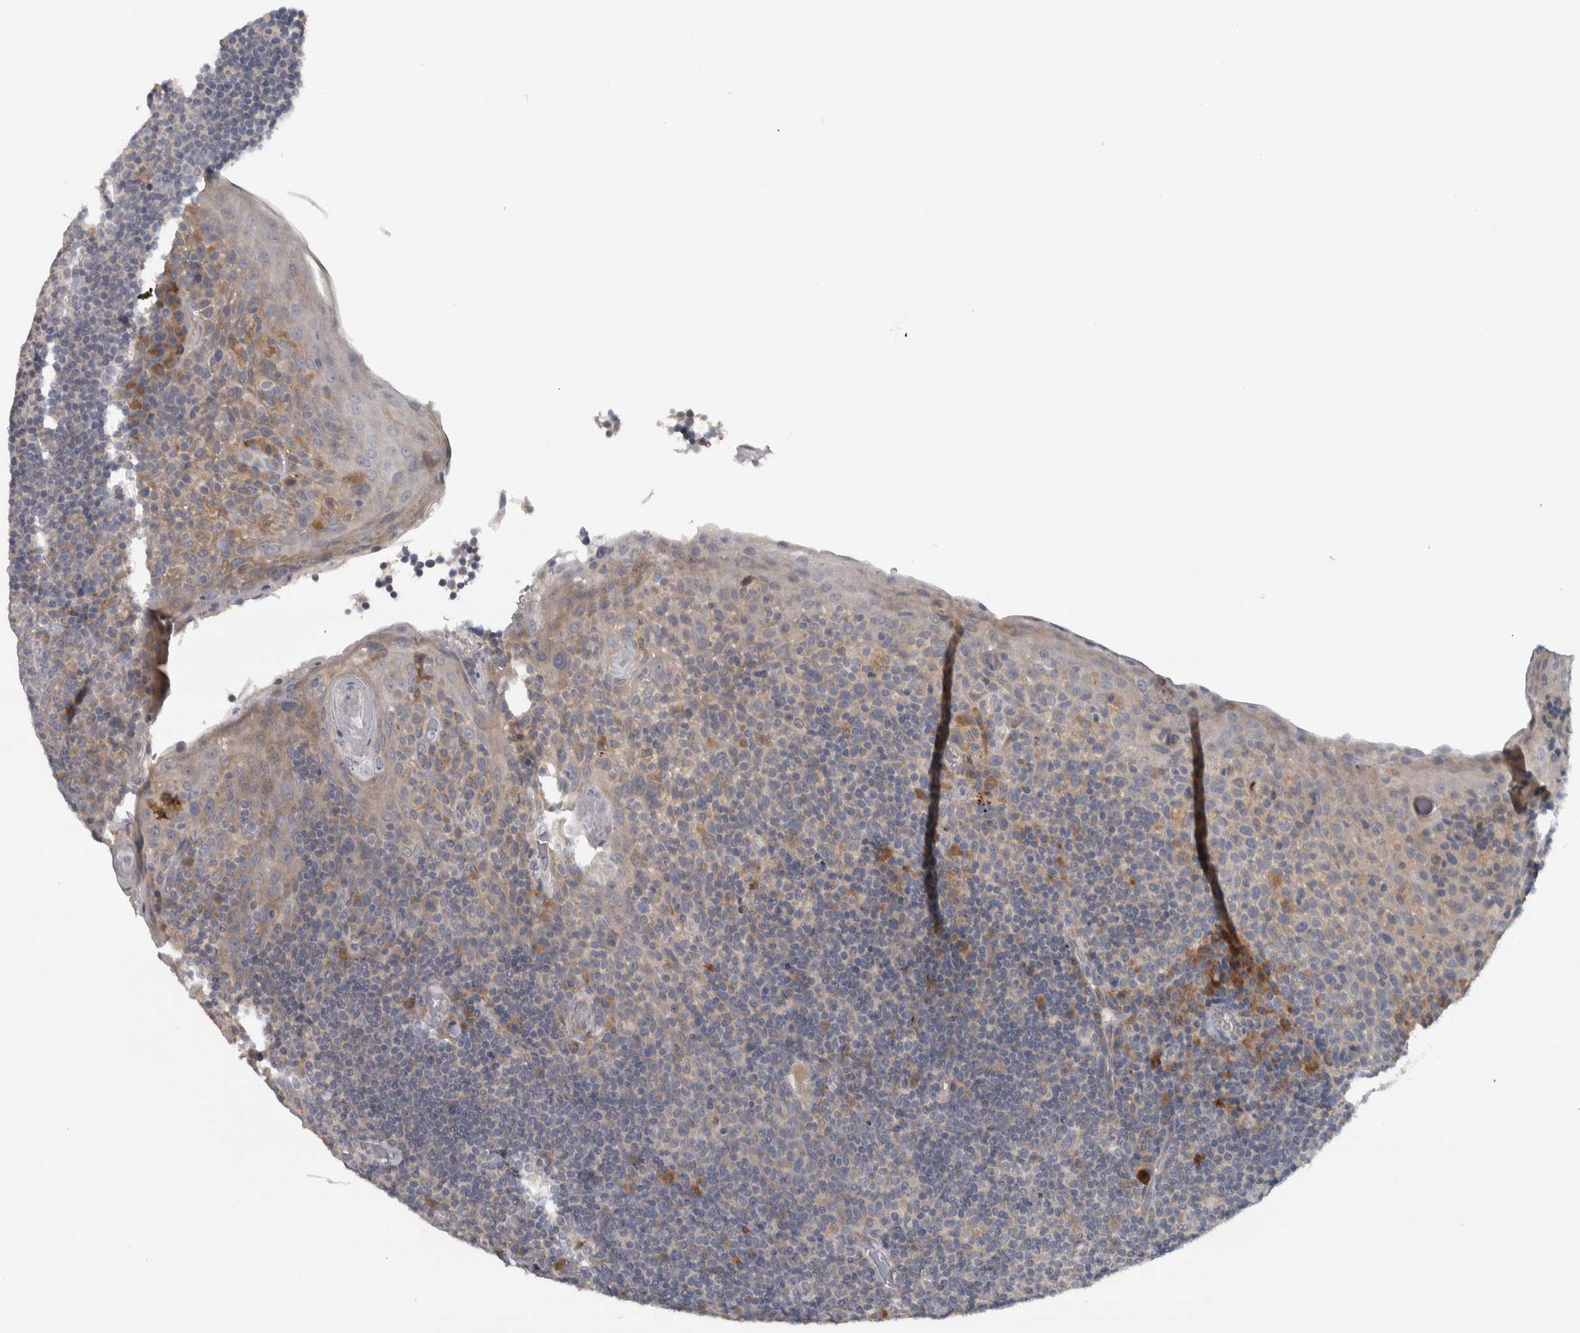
{"staining": {"intensity": "negative", "quantity": "none", "location": "none"}, "tissue": "tonsil", "cell_type": "Germinal center cells", "image_type": "normal", "snomed": [{"axis": "morphology", "description": "Normal tissue, NOS"}, {"axis": "topography", "description": "Tonsil"}], "caption": "Histopathology image shows no significant protein positivity in germinal center cells of benign tonsil. The staining was performed using DAB to visualize the protein expression in brown, while the nuclei were stained in blue with hematoxylin (Magnification: 20x).", "gene": "ADPRM", "patient": {"sex": "male", "age": 17}}